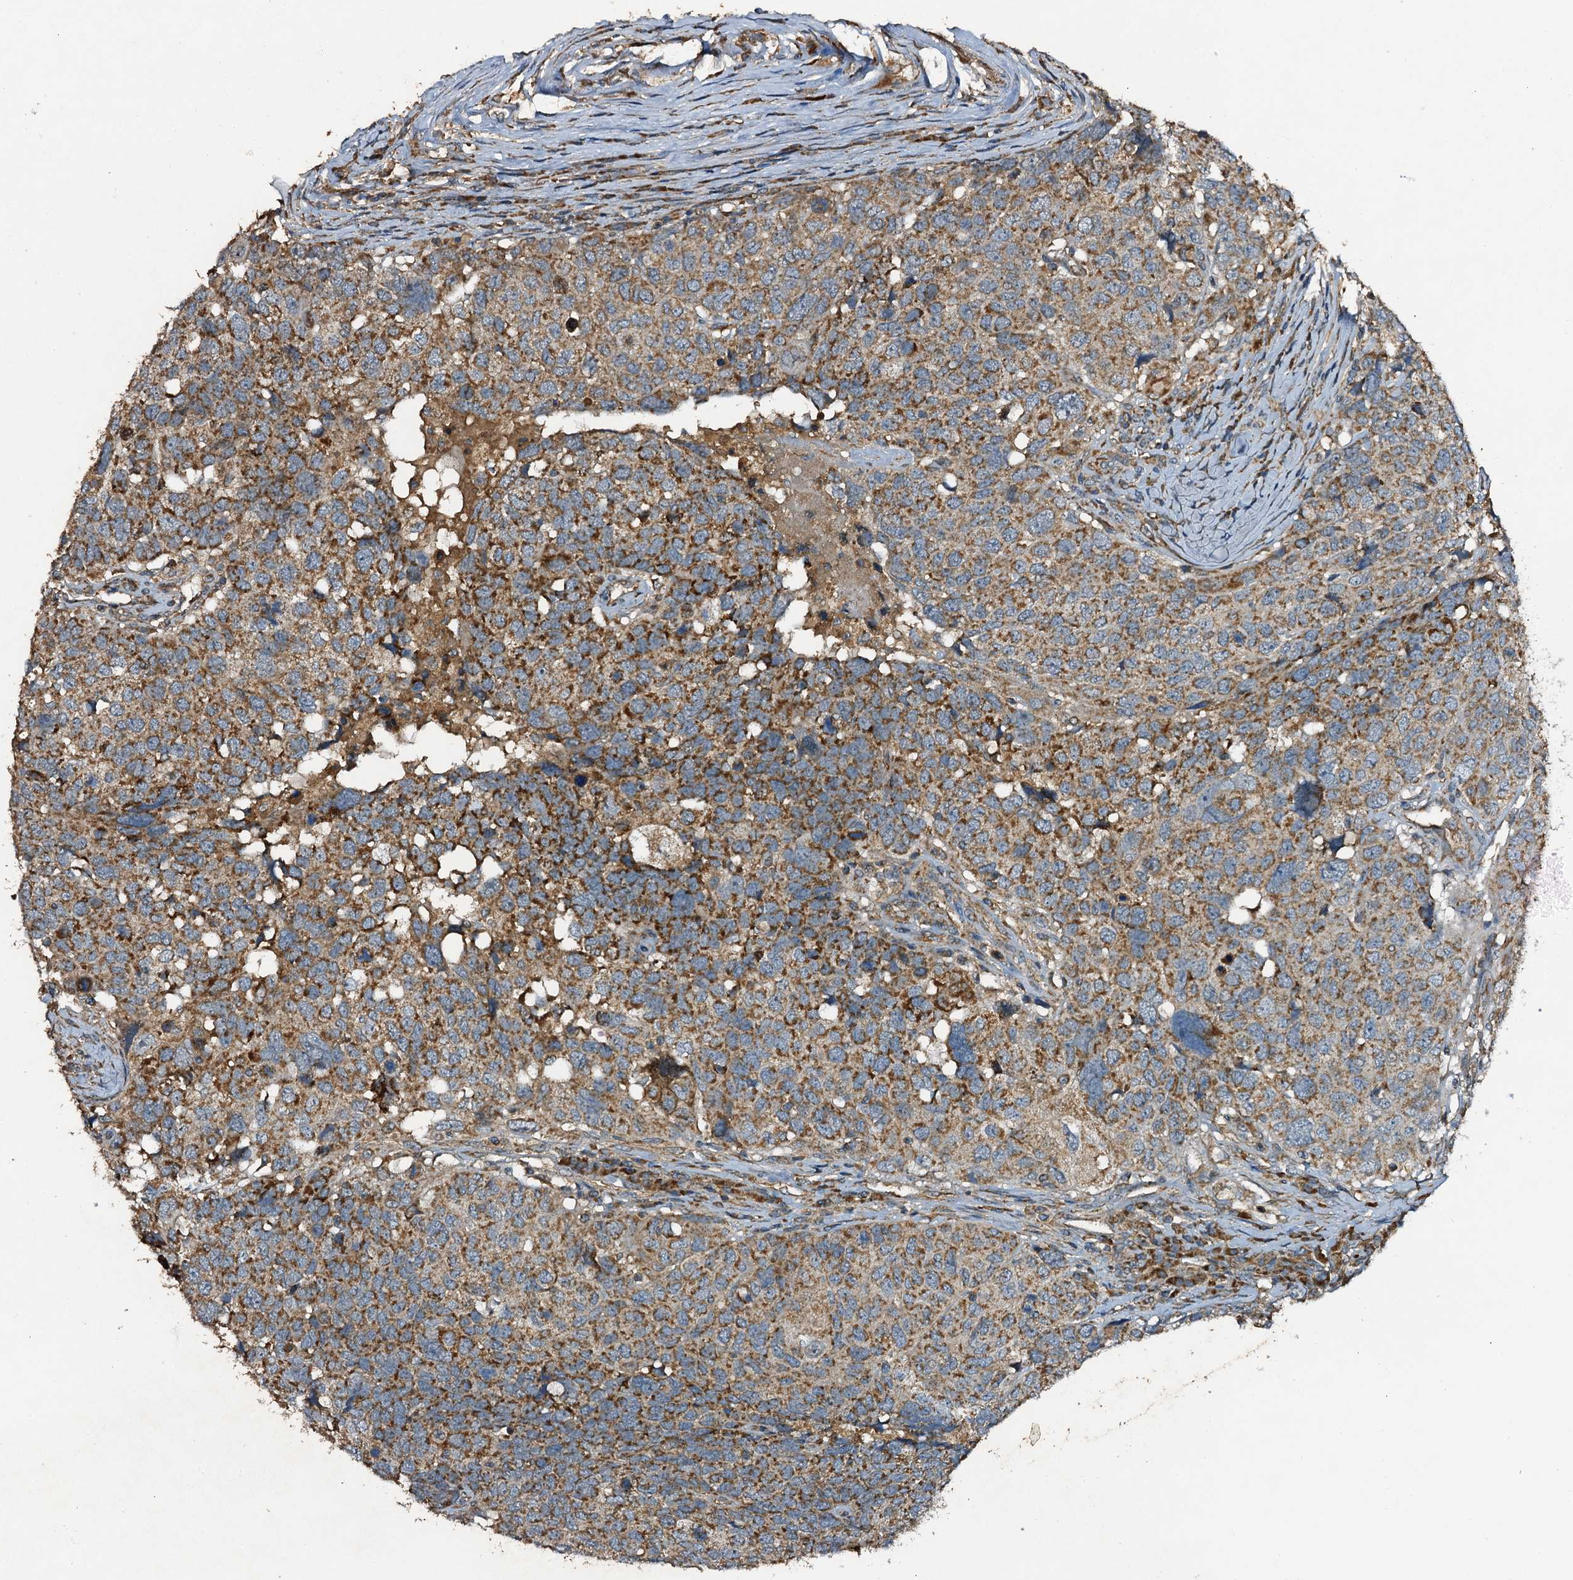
{"staining": {"intensity": "moderate", "quantity": ">75%", "location": "cytoplasmic/membranous"}, "tissue": "head and neck cancer", "cell_type": "Tumor cells", "image_type": "cancer", "snomed": [{"axis": "morphology", "description": "Squamous cell carcinoma, NOS"}, {"axis": "topography", "description": "Head-Neck"}], "caption": "A brown stain highlights moderate cytoplasmic/membranous positivity of a protein in head and neck cancer tumor cells.", "gene": "NDUFA13", "patient": {"sex": "male", "age": 66}}